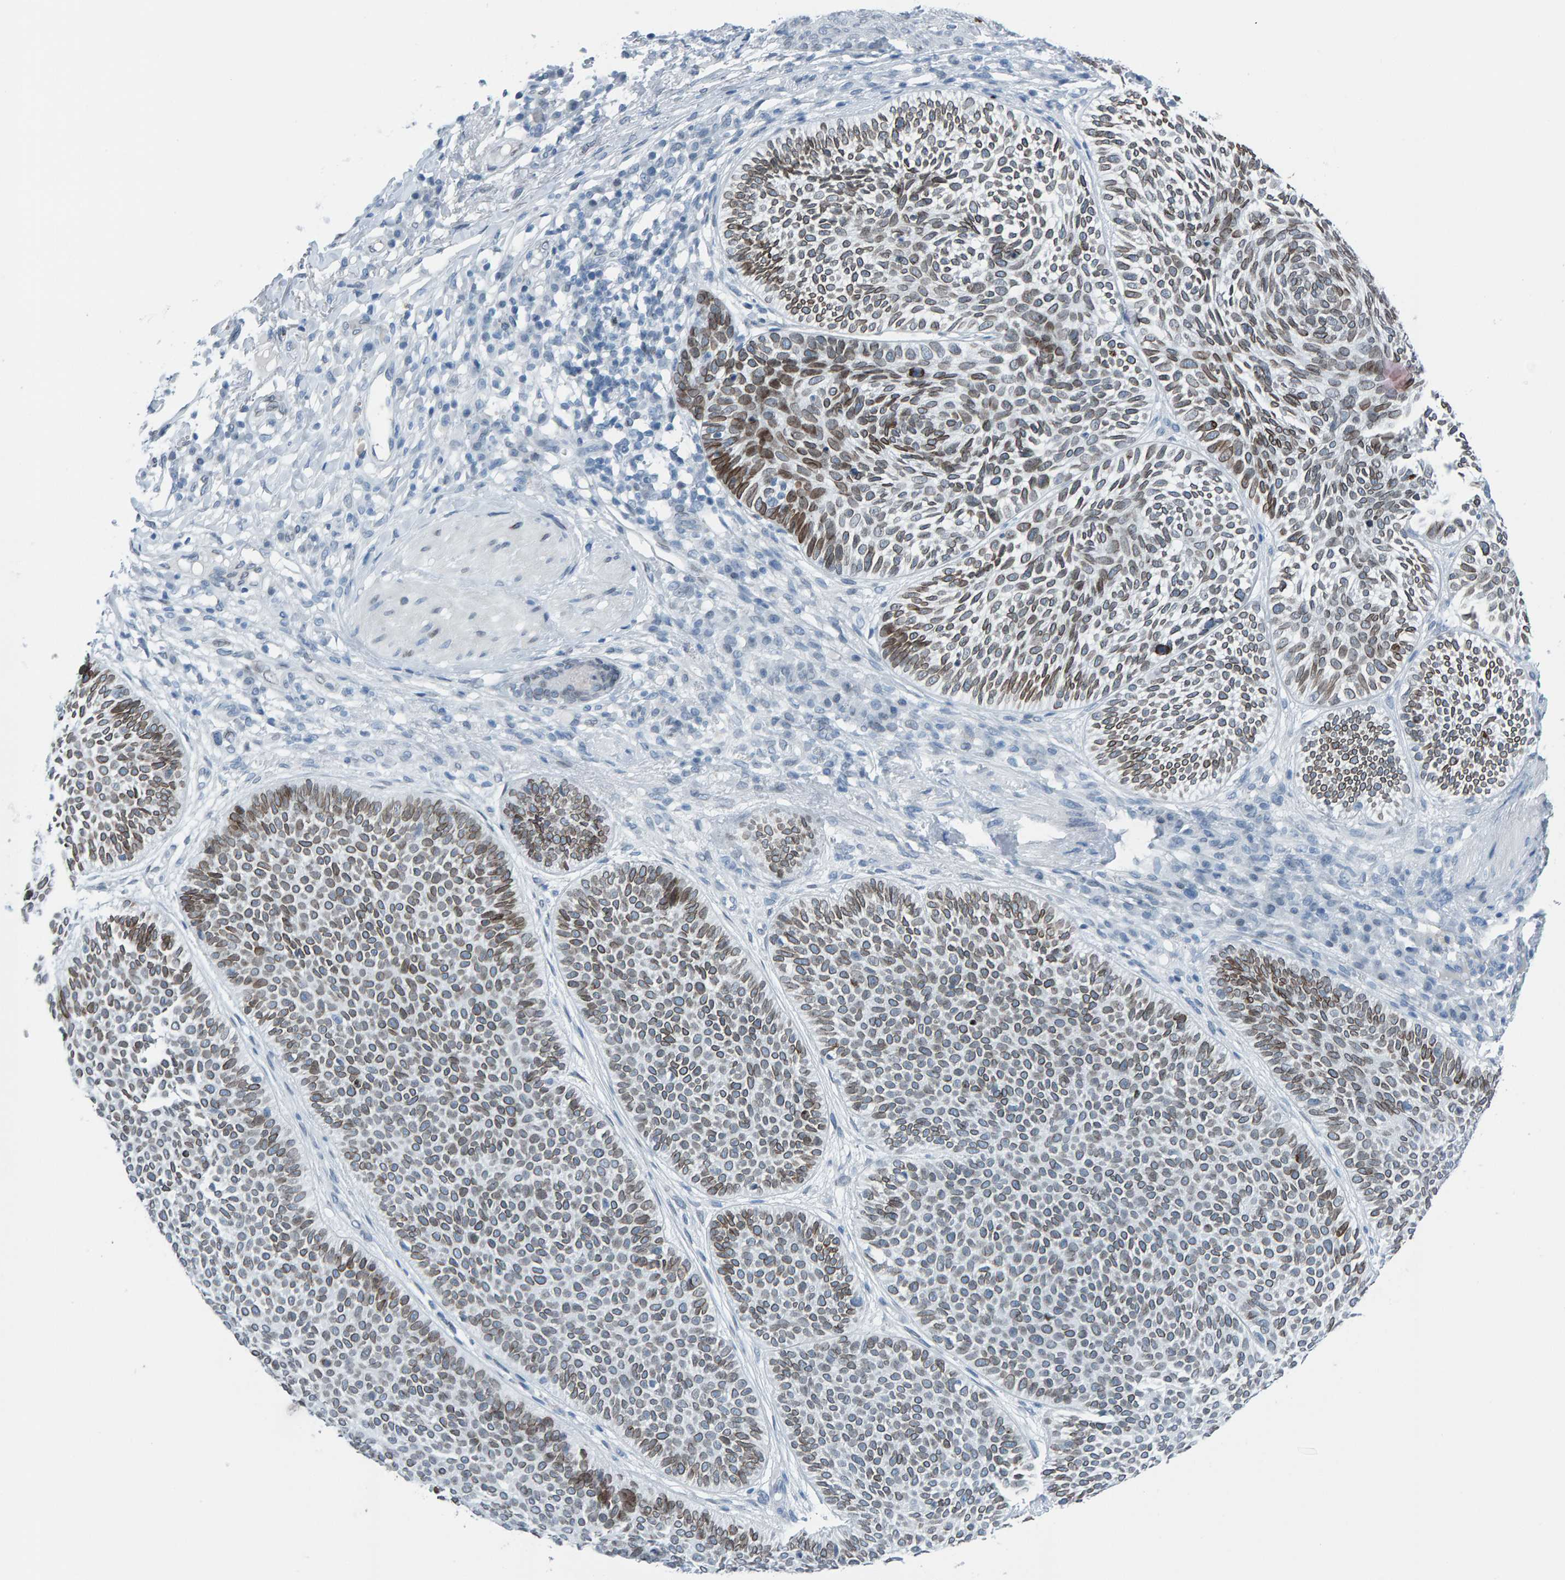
{"staining": {"intensity": "moderate", "quantity": ">75%", "location": "cytoplasmic/membranous,nuclear"}, "tissue": "skin cancer", "cell_type": "Tumor cells", "image_type": "cancer", "snomed": [{"axis": "morphology", "description": "Normal tissue, NOS"}, {"axis": "morphology", "description": "Basal cell carcinoma"}, {"axis": "topography", "description": "Skin"}], "caption": "Basal cell carcinoma (skin) stained with IHC demonstrates moderate cytoplasmic/membranous and nuclear expression in about >75% of tumor cells. The staining is performed using DAB brown chromogen to label protein expression. The nuclei are counter-stained blue using hematoxylin.", "gene": "LMNB2", "patient": {"sex": "male", "age": 52}}